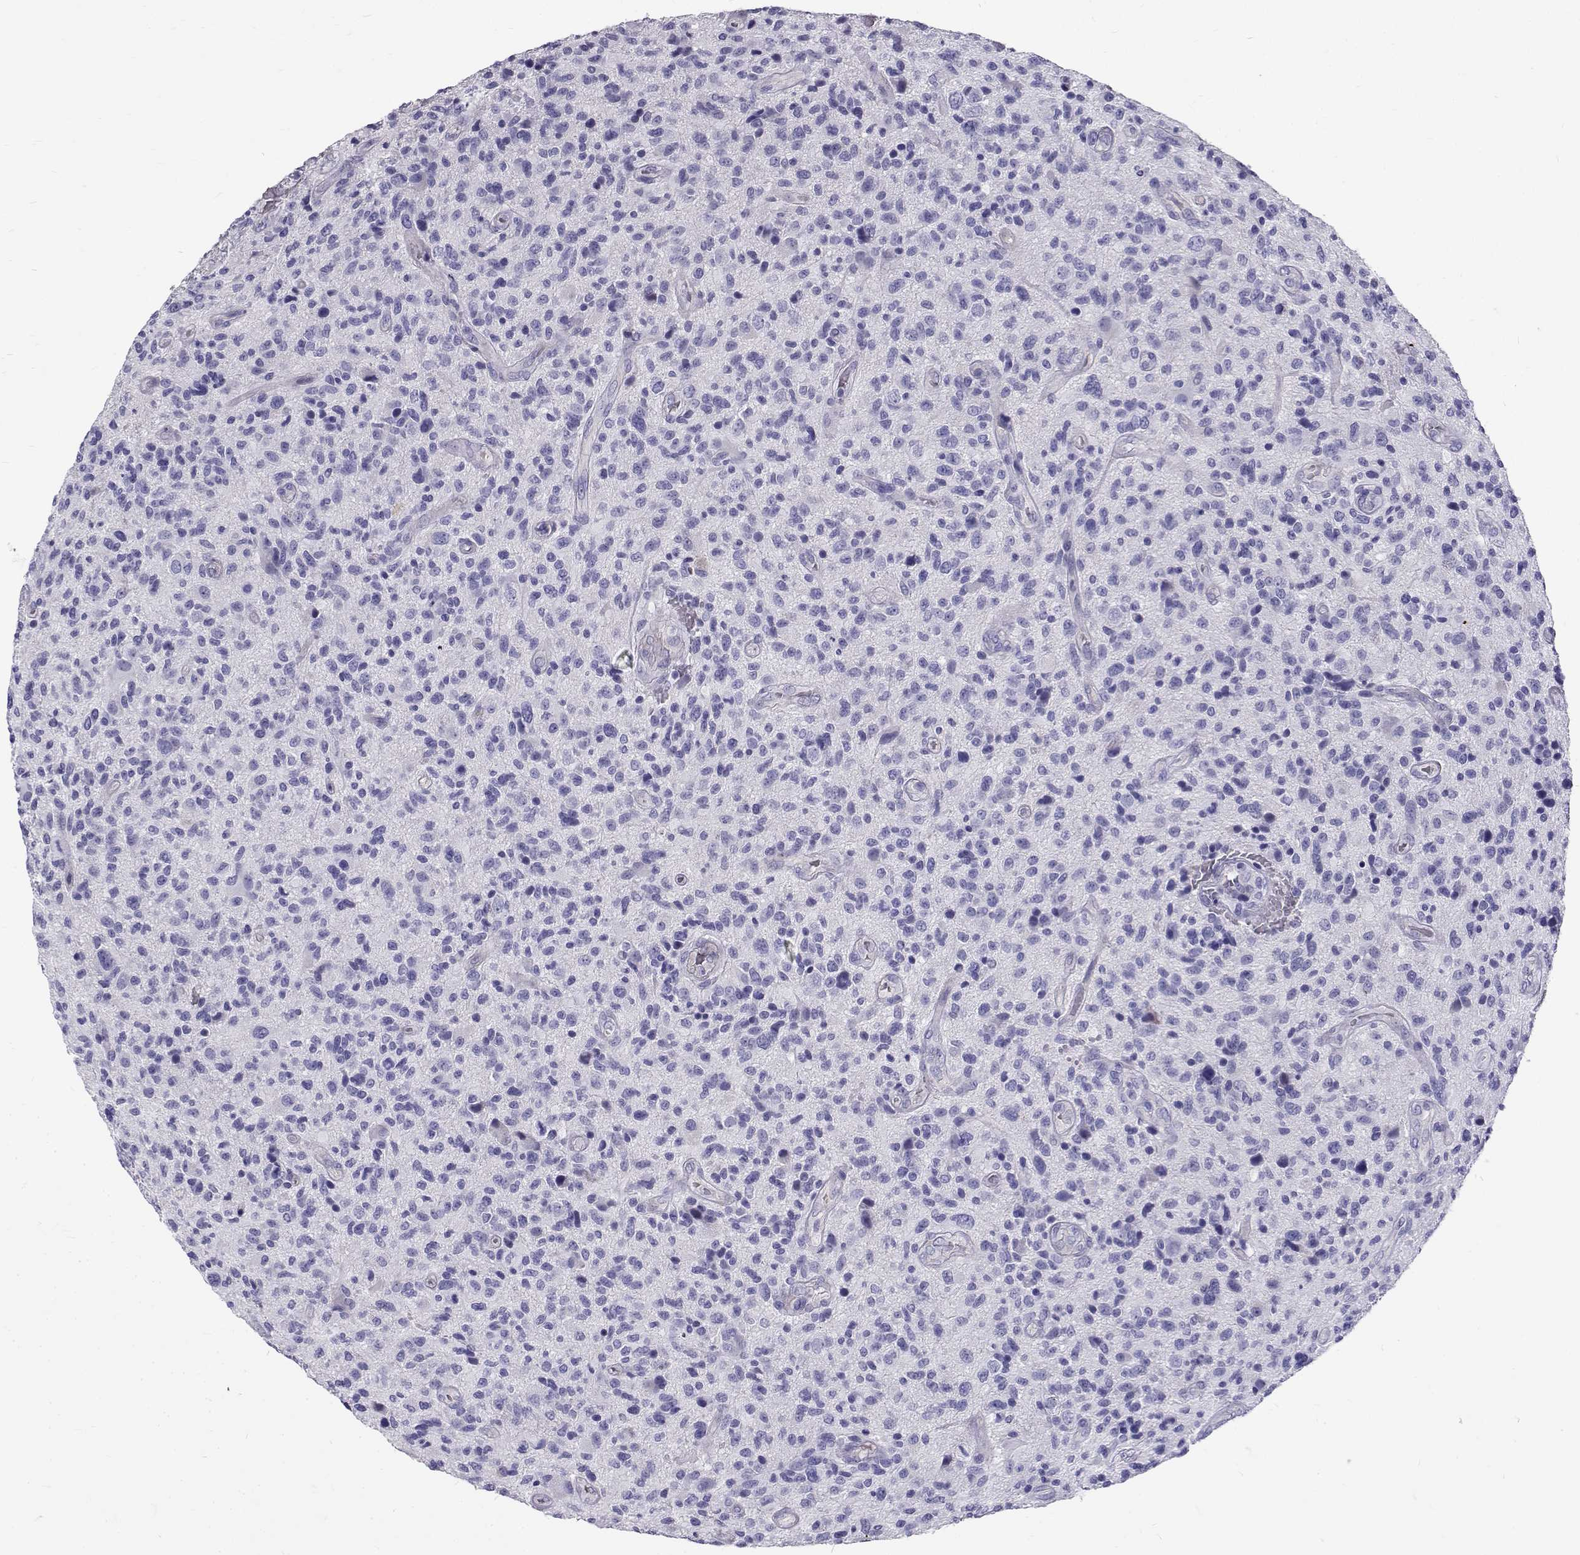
{"staining": {"intensity": "negative", "quantity": "none", "location": "none"}, "tissue": "glioma", "cell_type": "Tumor cells", "image_type": "cancer", "snomed": [{"axis": "morphology", "description": "Glioma, malignant, High grade"}, {"axis": "topography", "description": "Brain"}], "caption": "Immunohistochemical staining of malignant glioma (high-grade) shows no significant positivity in tumor cells.", "gene": "IGSF1", "patient": {"sex": "male", "age": 47}}